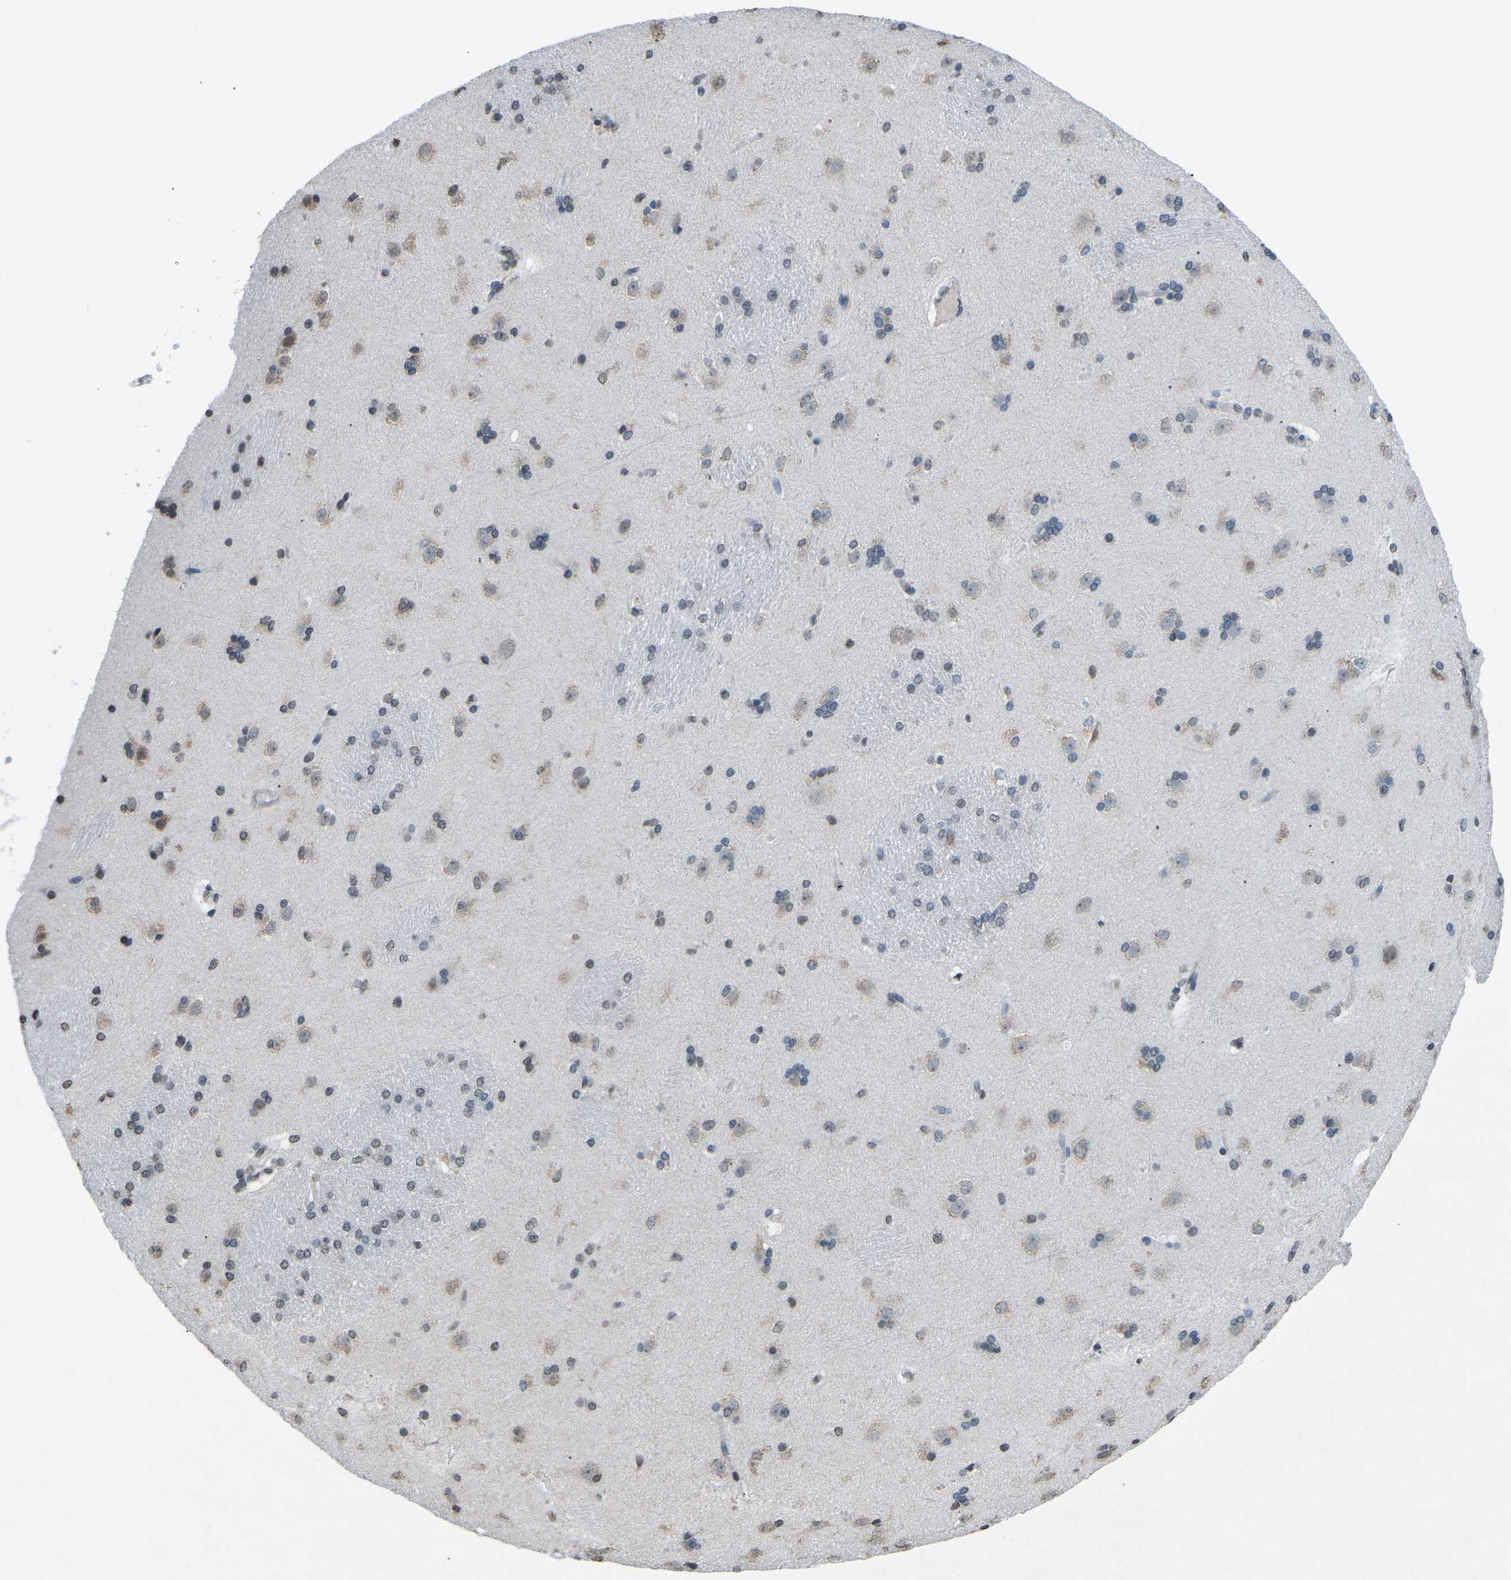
{"staining": {"intensity": "weak", "quantity": "<25%", "location": "cytoplasmic/membranous"}, "tissue": "caudate", "cell_type": "Glial cells", "image_type": "normal", "snomed": [{"axis": "morphology", "description": "Normal tissue, NOS"}, {"axis": "topography", "description": "Lateral ventricle wall"}], "caption": "Micrograph shows no significant protein positivity in glial cells of unremarkable caudate. (DAB (3,3'-diaminobenzidine) immunohistochemistry (IHC) with hematoxylin counter stain).", "gene": "TFR2", "patient": {"sex": "female", "age": 19}}